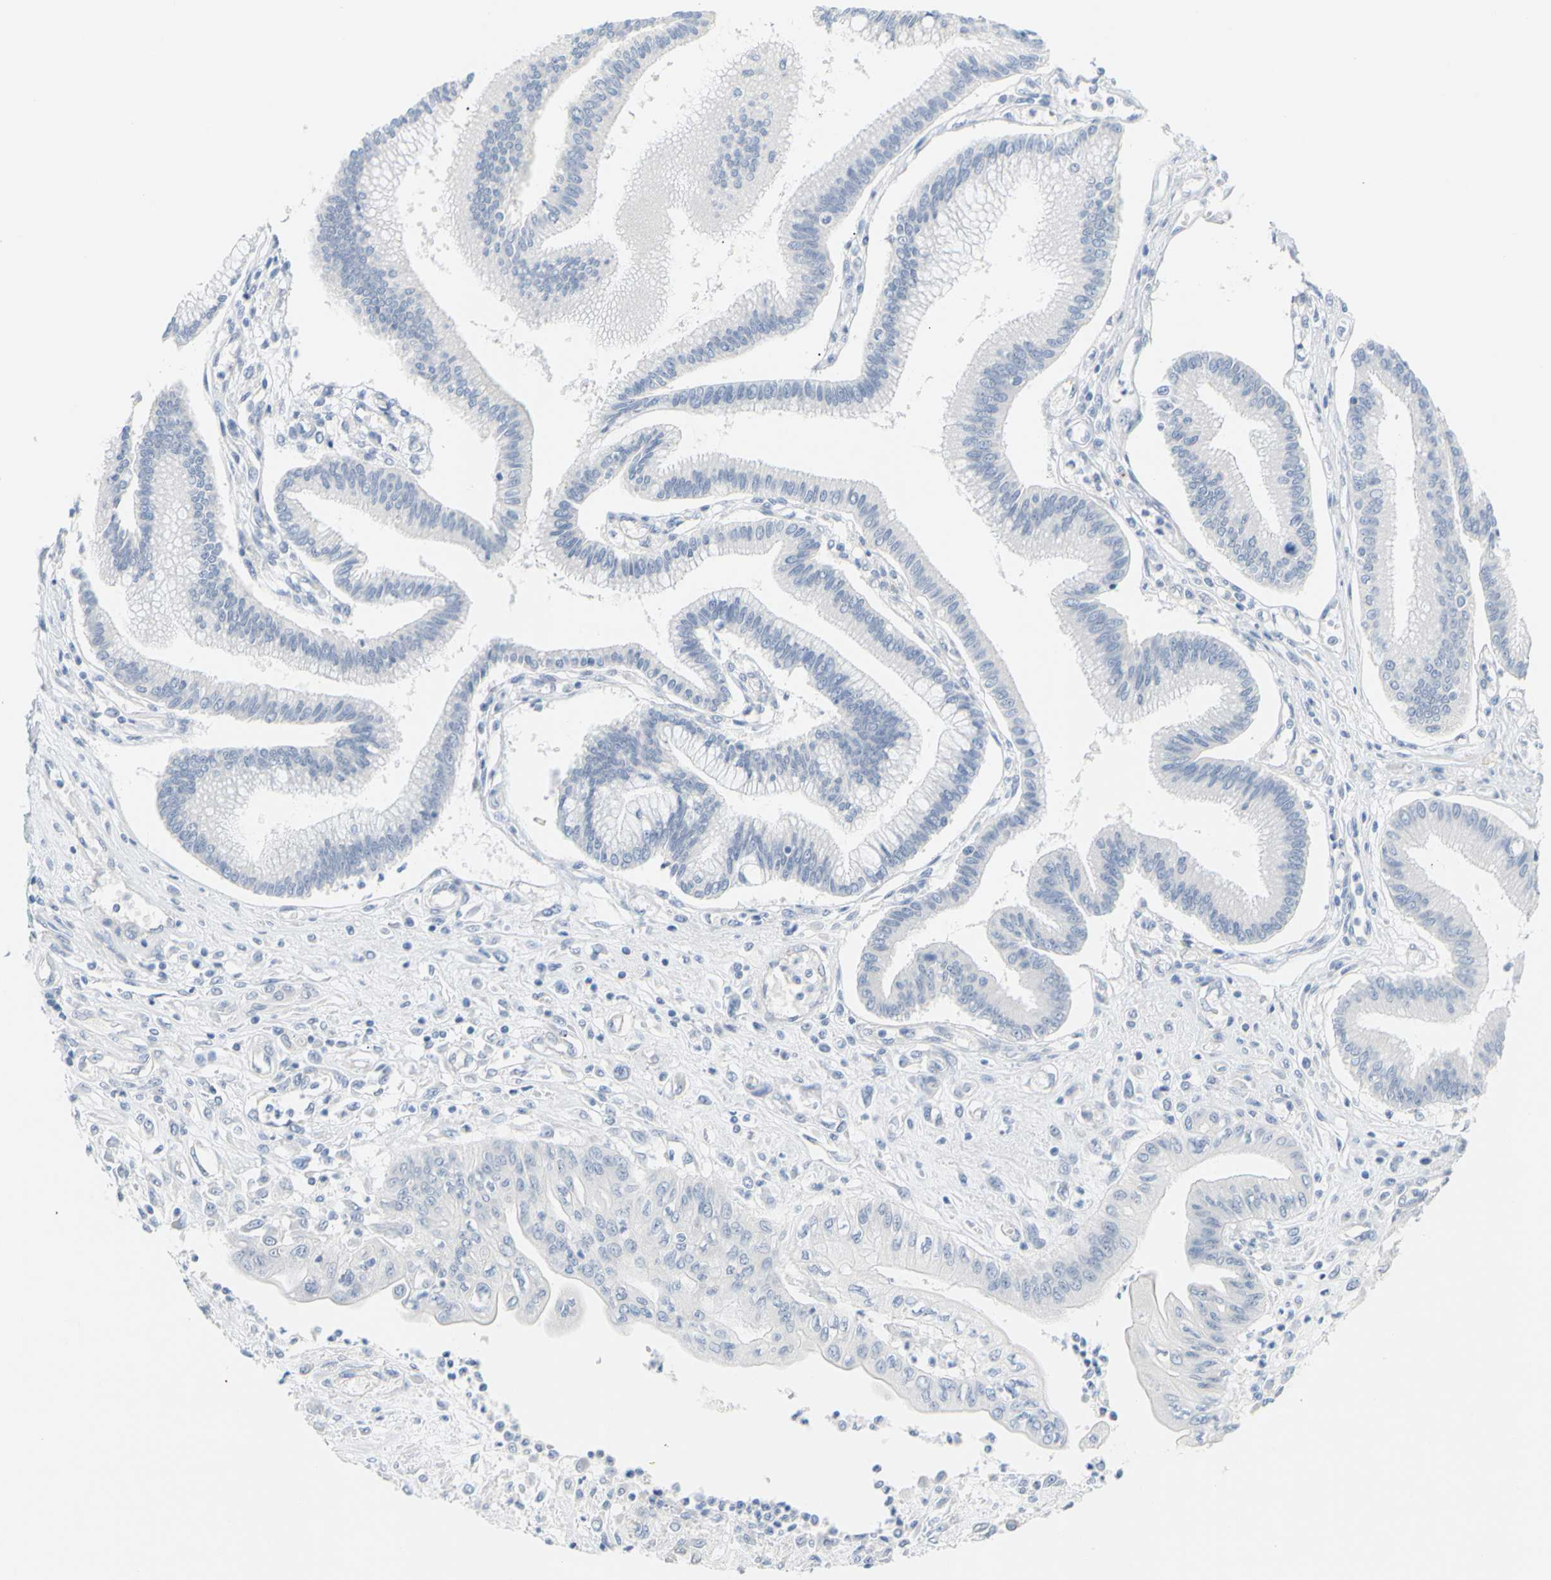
{"staining": {"intensity": "negative", "quantity": "none", "location": "none"}, "tissue": "pancreatic cancer", "cell_type": "Tumor cells", "image_type": "cancer", "snomed": [{"axis": "morphology", "description": "Adenocarcinoma, NOS"}, {"axis": "topography", "description": "Pancreas"}], "caption": "Immunohistochemical staining of human adenocarcinoma (pancreatic) shows no significant expression in tumor cells. (Brightfield microscopy of DAB (3,3'-diaminobenzidine) immunohistochemistry at high magnification).", "gene": "OPN1SW", "patient": {"sex": "male", "age": 56}}